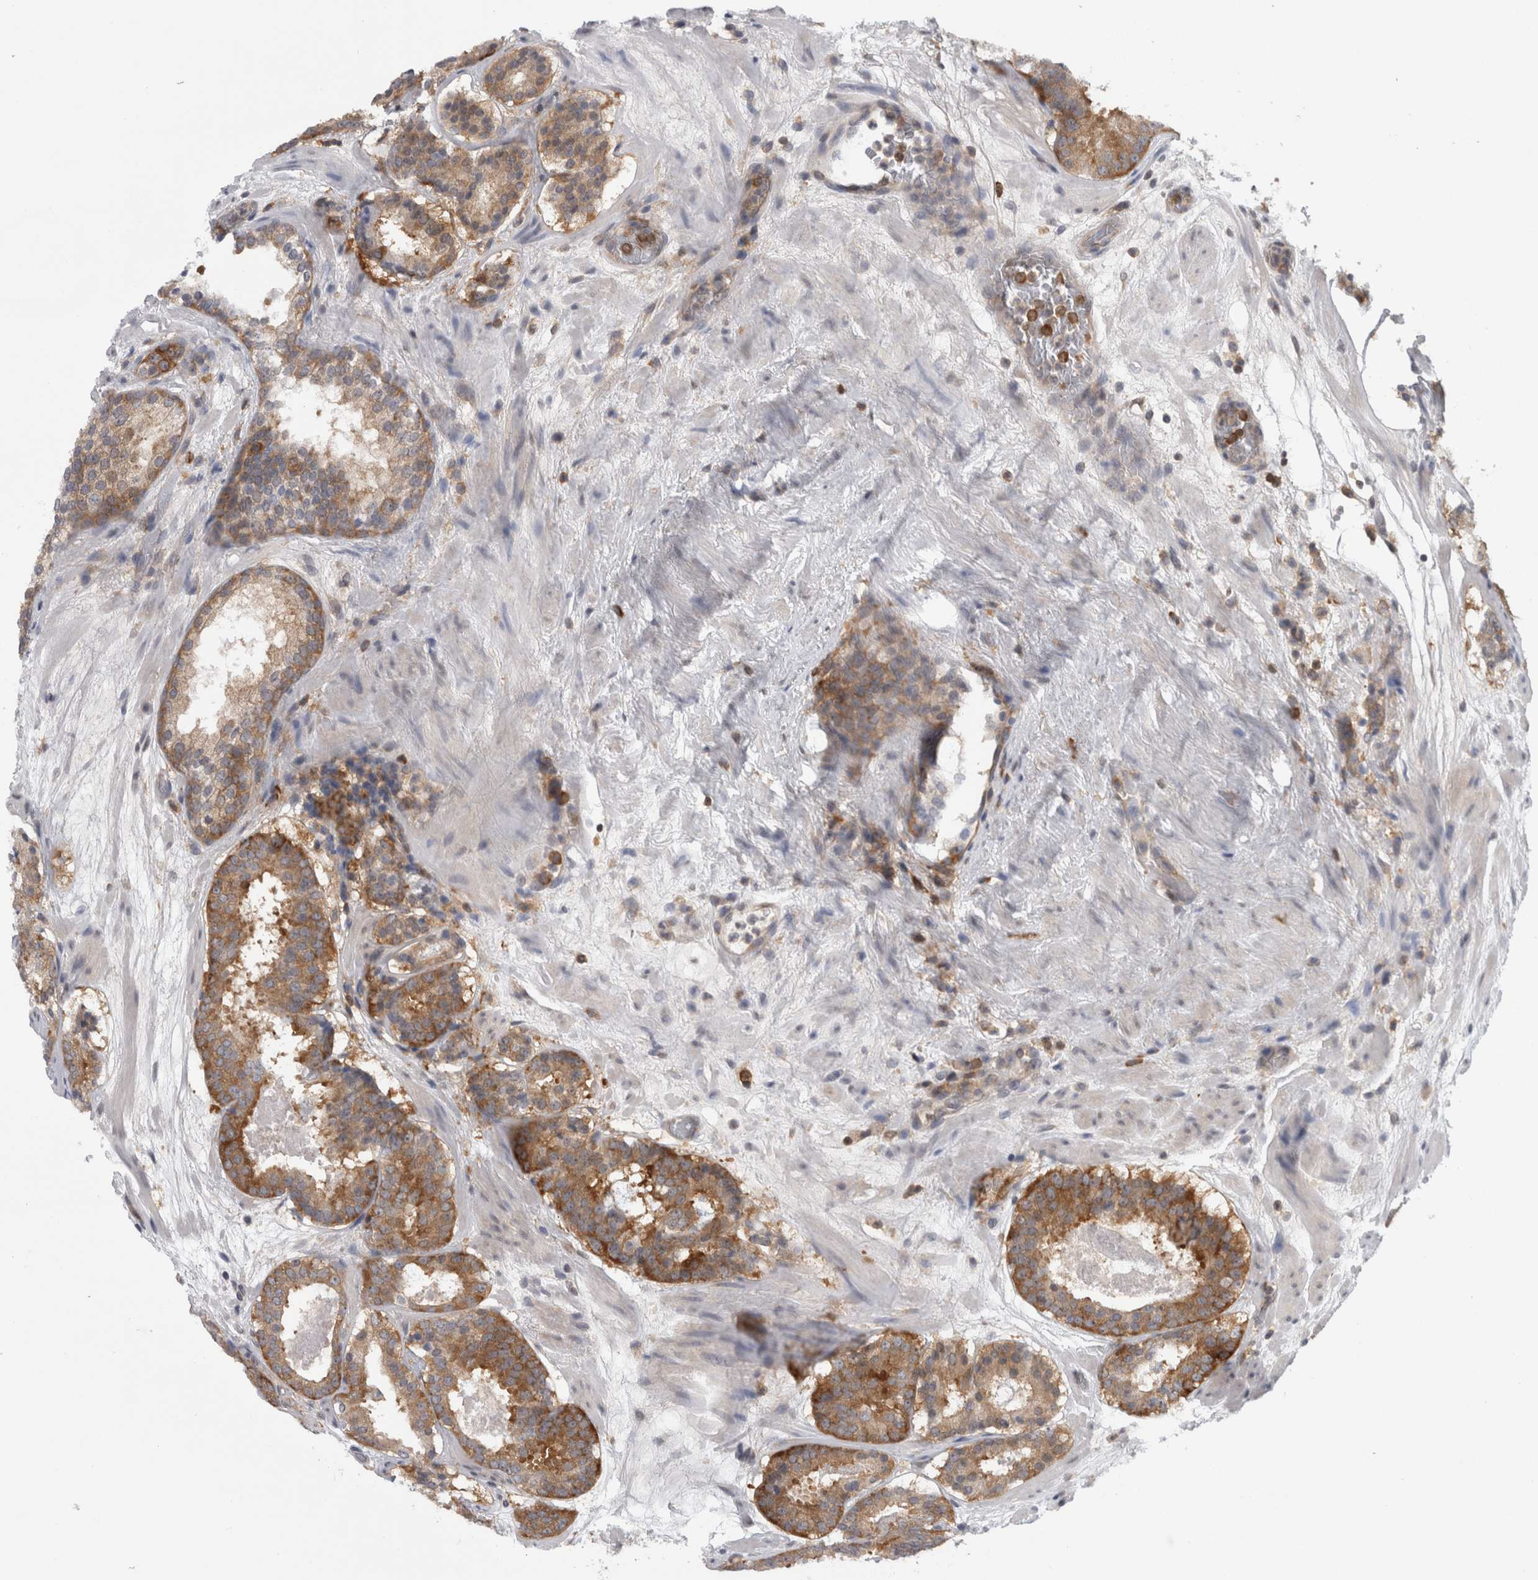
{"staining": {"intensity": "moderate", "quantity": ">75%", "location": "cytoplasmic/membranous"}, "tissue": "prostate cancer", "cell_type": "Tumor cells", "image_type": "cancer", "snomed": [{"axis": "morphology", "description": "Adenocarcinoma, Low grade"}, {"axis": "topography", "description": "Prostate"}], "caption": "An immunohistochemistry (IHC) photomicrograph of tumor tissue is shown. Protein staining in brown highlights moderate cytoplasmic/membranous positivity in prostate cancer within tumor cells.", "gene": "CACYBP", "patient": {"sex": "male", "age": 69}}